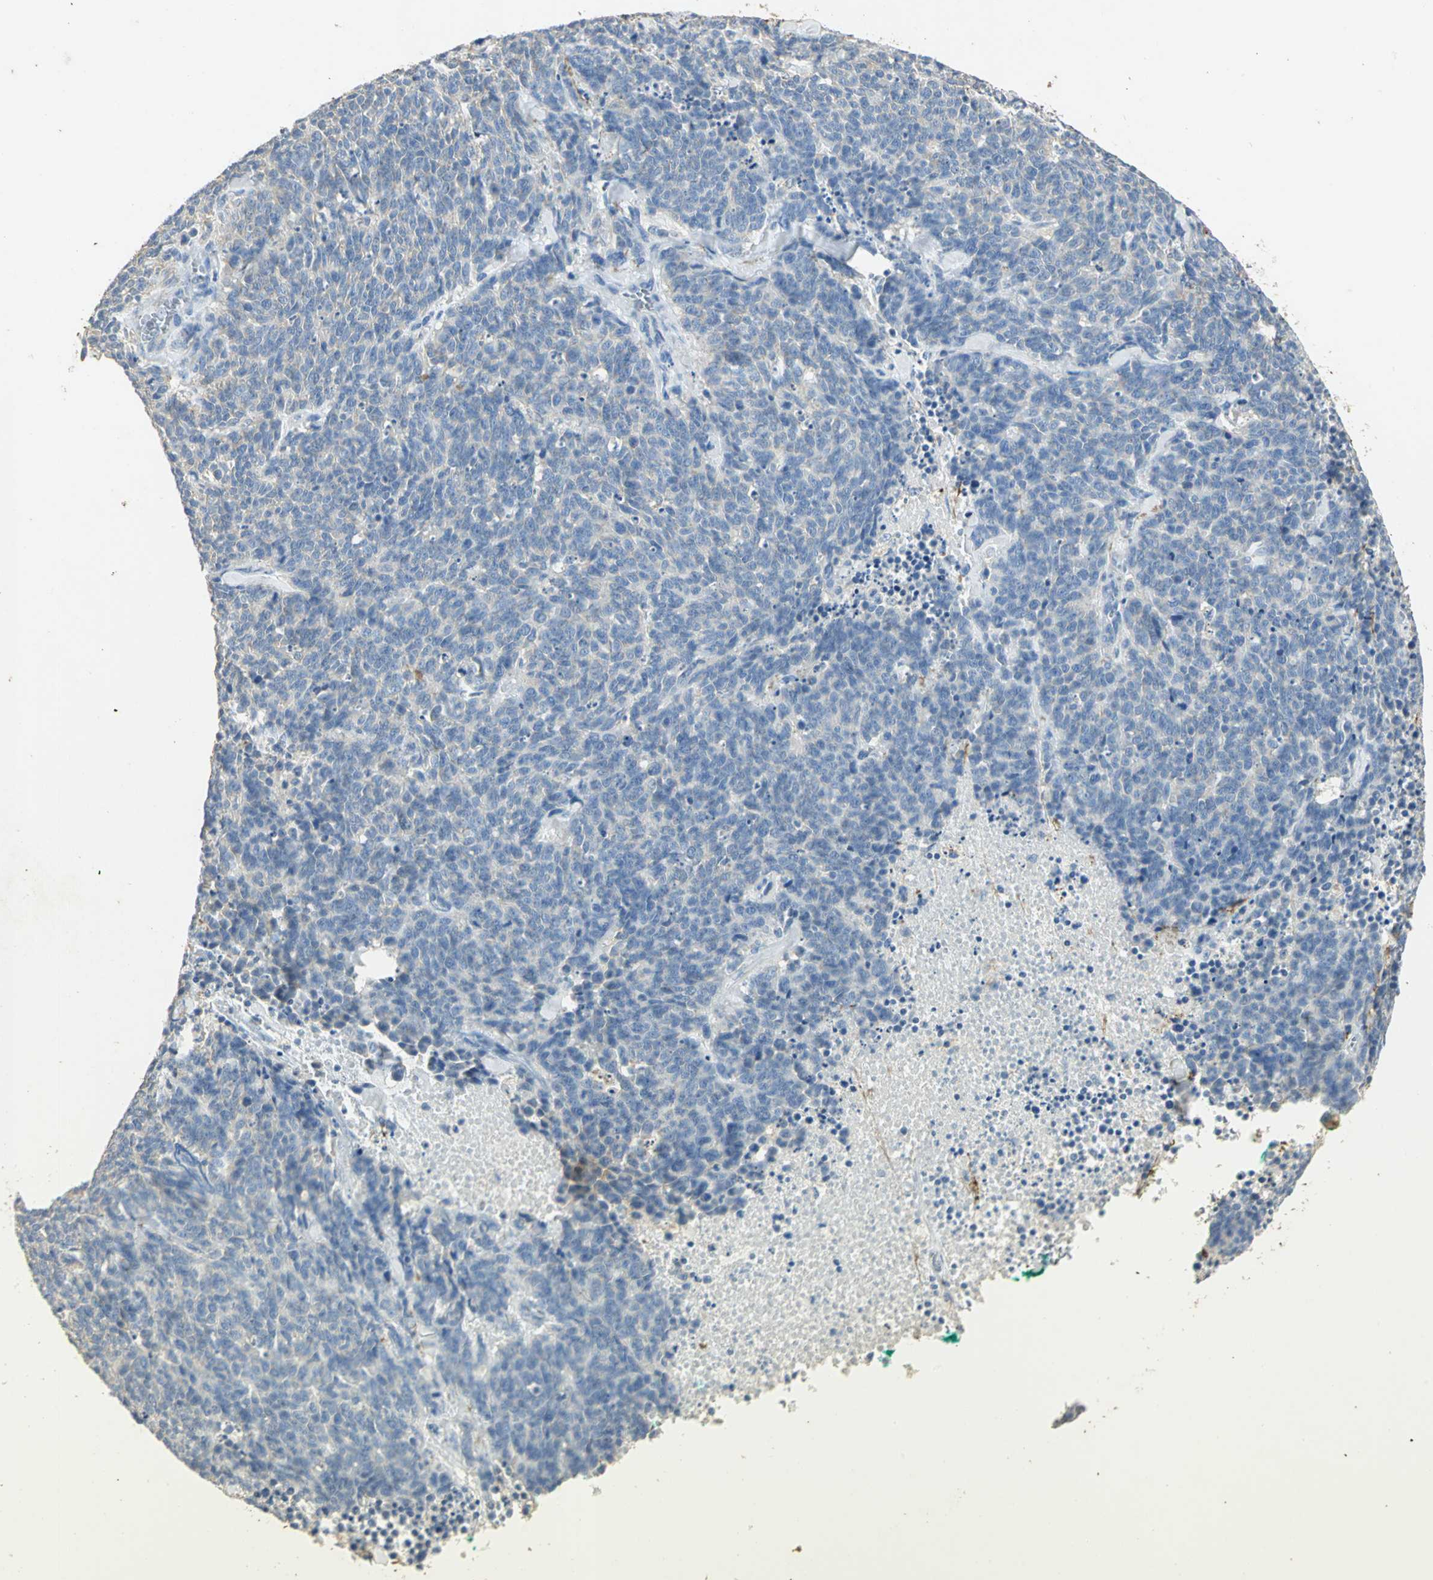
{"staining": {"intensity": "weak", "quantity": "<25%", "location": "cytoplasmic/membranous"}, "tissue": "lung cancer", "cell_type": "Tumor cells", "image_type": "cancer", "snomed": [{"axis": "morphology", "description": "Neoplasm, malignant, NOS"}, {"axis": "topography", "description": "Lung"}], "caption": "Immunohistochemical staining of lung malignant neoplasm displays no significant positivity in tumor cells.", "gene": "ASB9", "patient": {"sex": "female", "age": 58}}